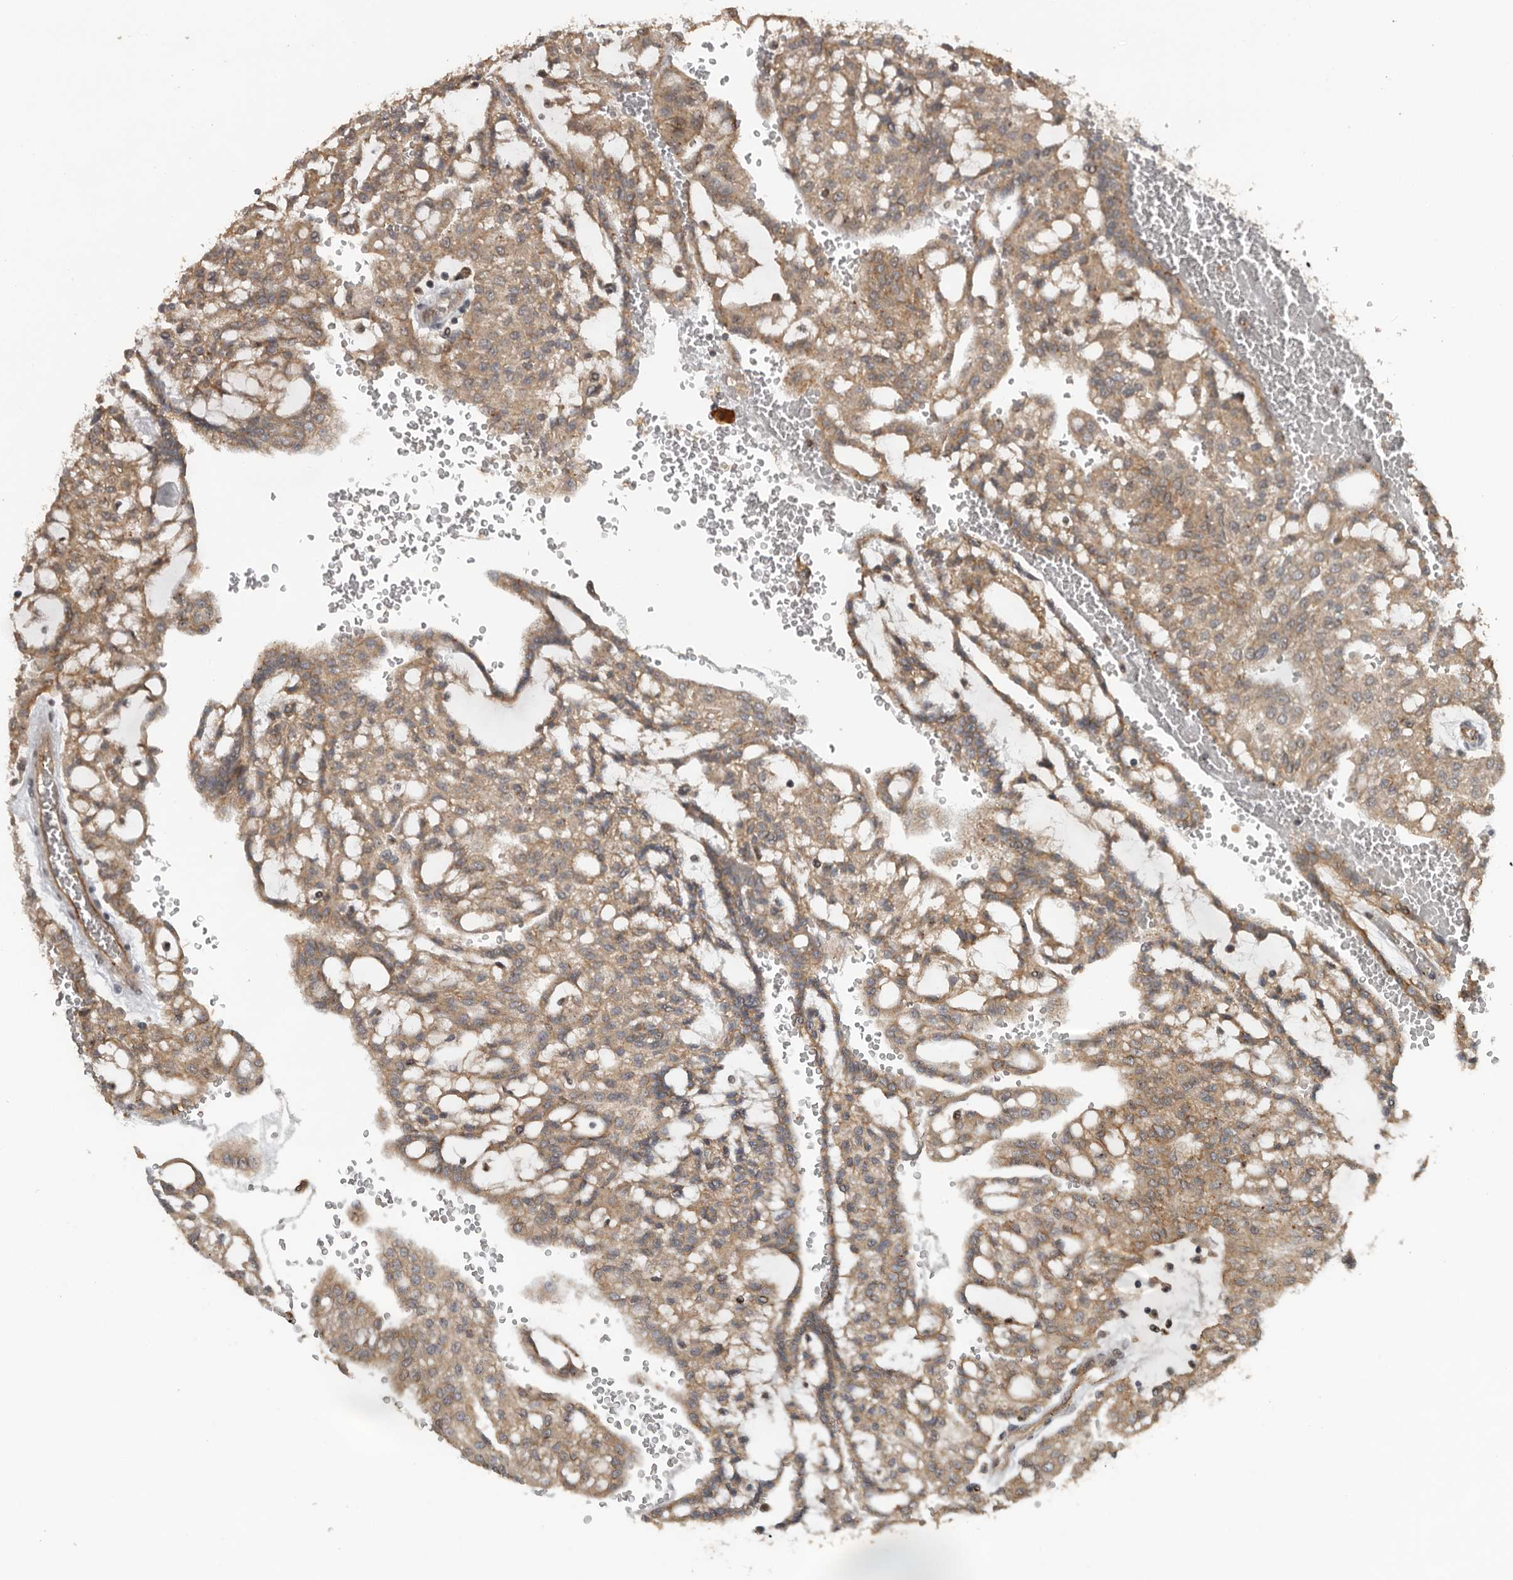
{"staining": {"intensity": "moderate", "quantity": ">75%", "location": "cytoplasmic/membranous"}, "tissue": "renal cancer", "cell_type": "Tumor cells", "image_type": "cancer", "snomed": [{"axis": "morphology", "description": "Adenocarcinoma, NOS"}, {"axis": "topography", "description": "Kidney"}], "caption": "Approximately >75% of tumor cells in adenocarcinoma (renal) reveal moderate cytoplasmic/membranous protein staining as visualized by brown immunohistochemical staining.", "gene": "CEP350", "patient": {"sex": "male", "age": 63}}